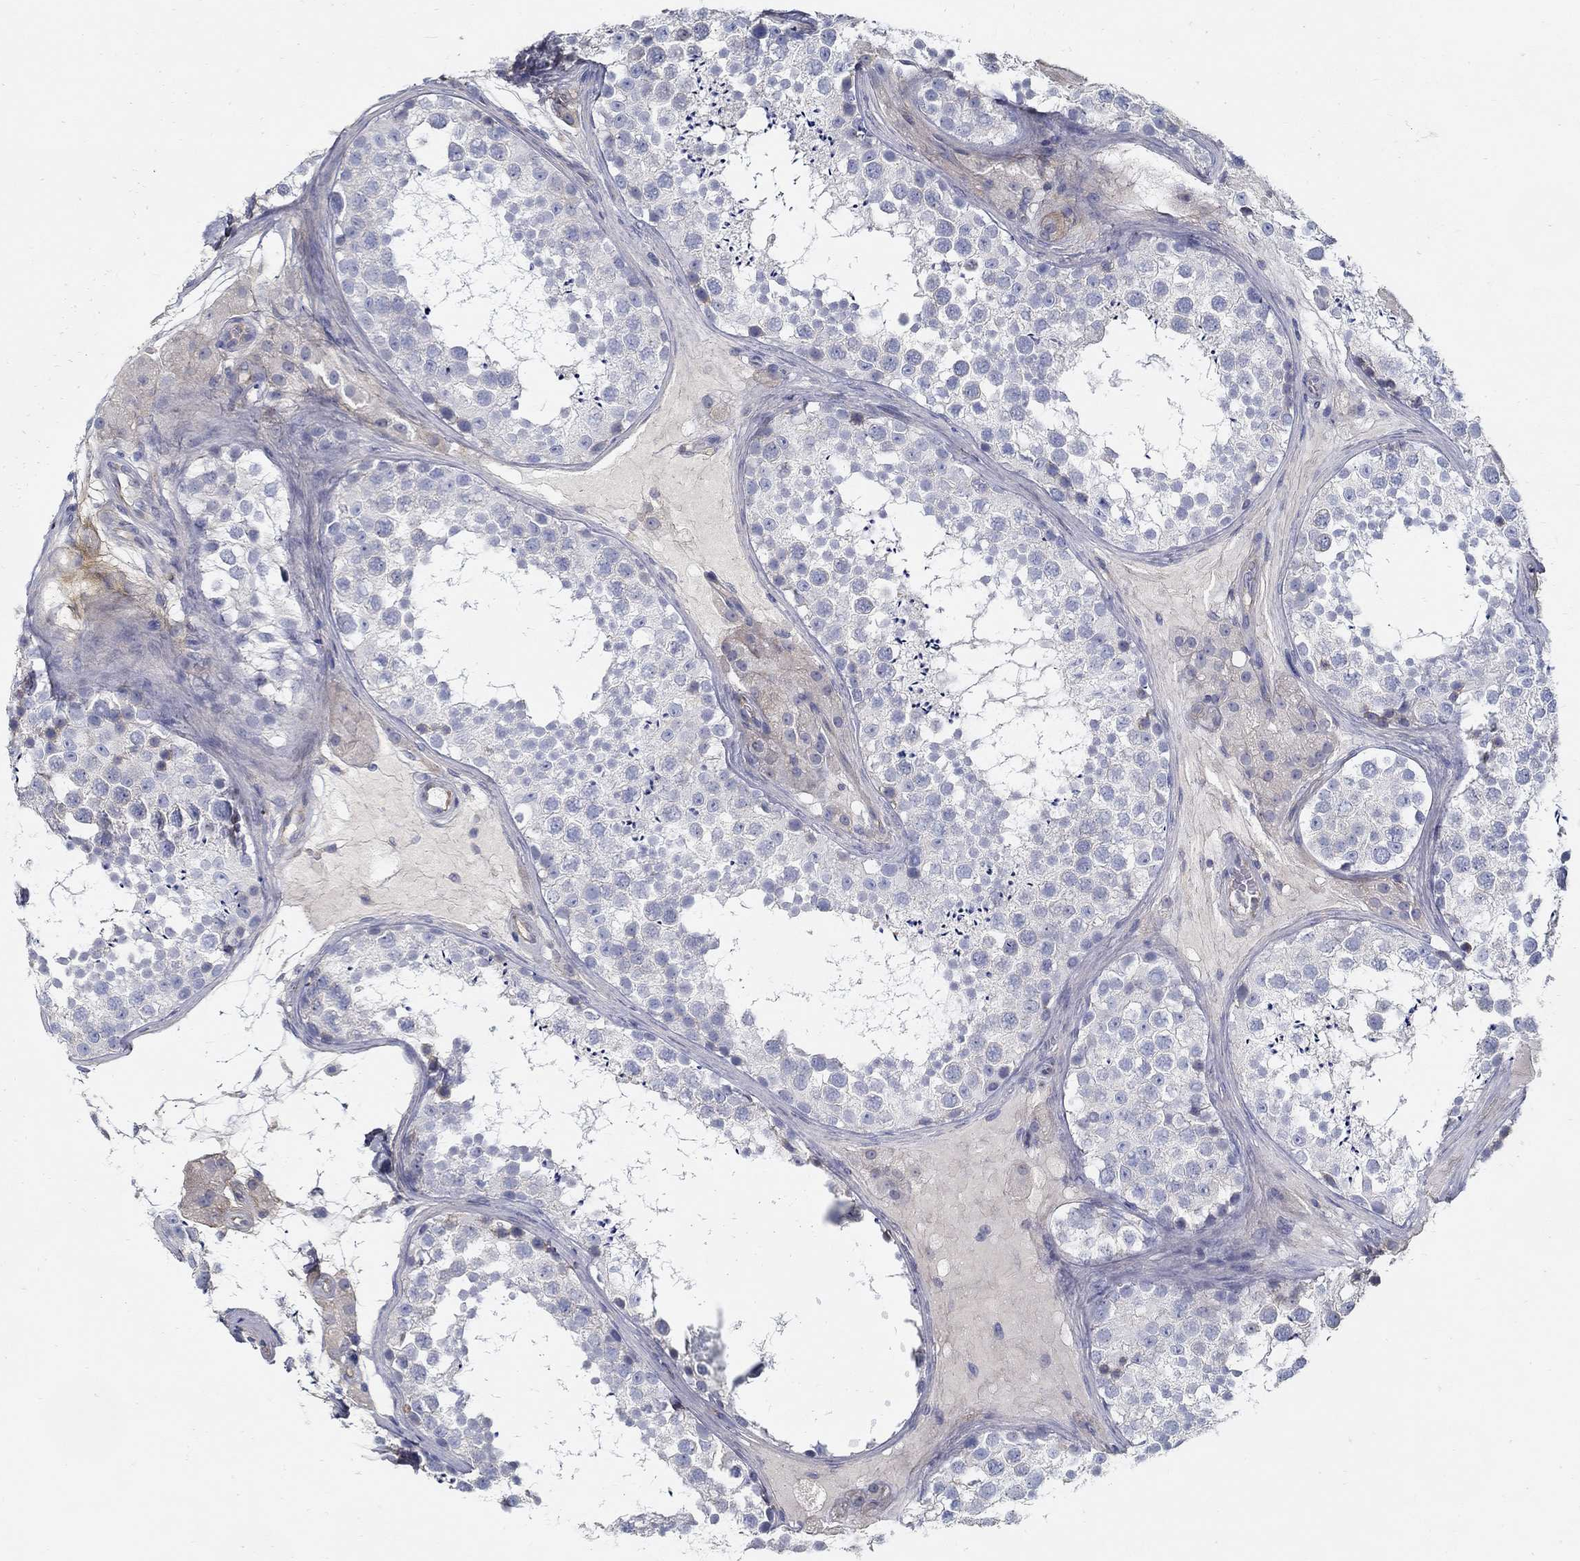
{"staining": {"intensity": "negative", "quantity": "none", "location": "none"}, "tissue": "testis", "cell_type": "Cells in seminiferous ducts", "image_type": "normal", "snomed": [{"axis": "morphology", "description": "Normal tissue, NOS"}, {"axis": "topography", "description": "Testis"}], "caption": "DAB immunohistochemical staining of normal testis displays no significant positivity in cells in seminiferous ducts.", "gene": "TGFBI", "patient": {"sex": "male", "age": 41}}